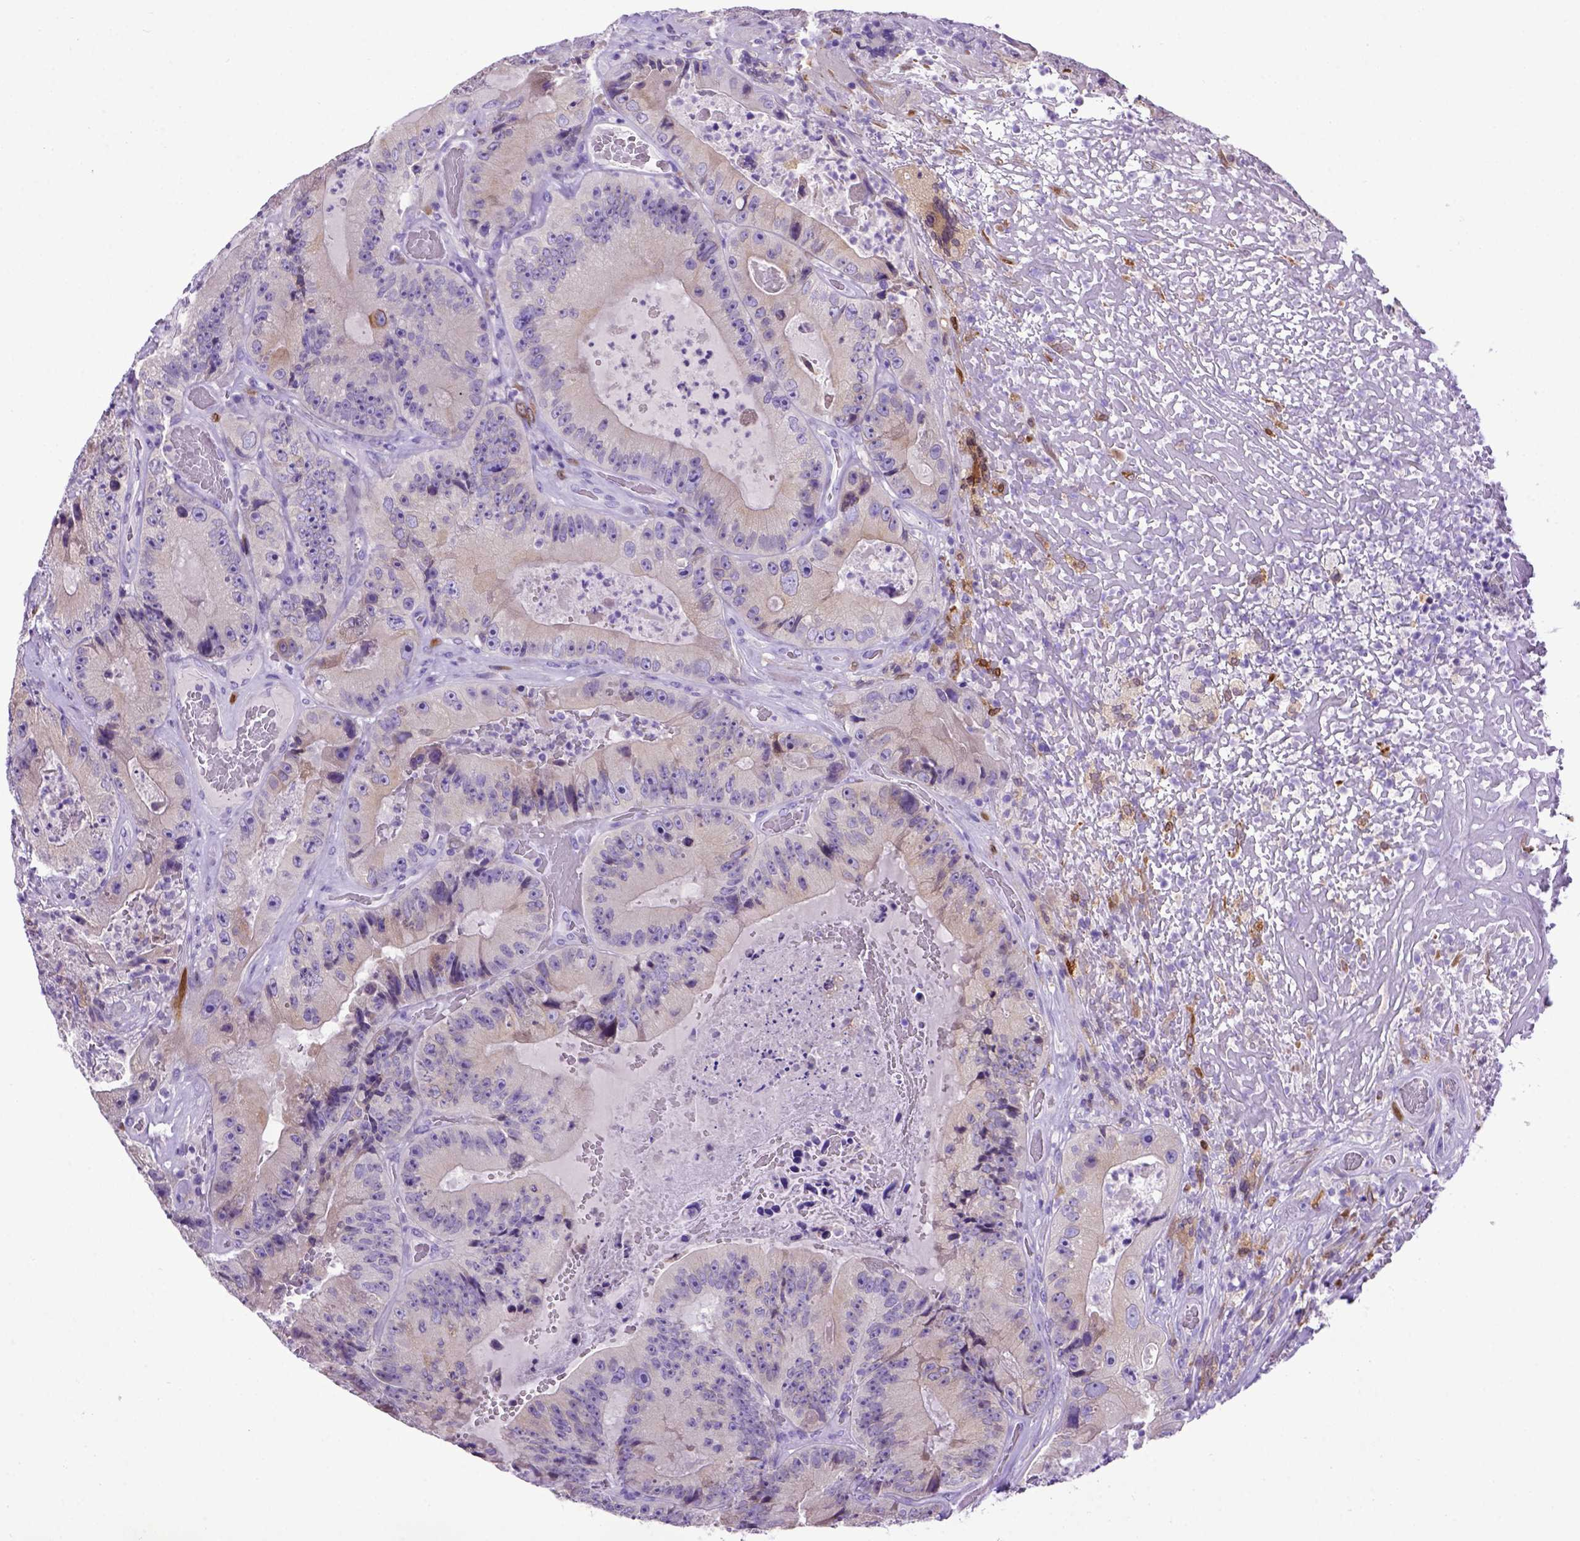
{"staining": {"intensity": "negative", "quantity": "none", "location": "none"}, "tissue": "colorectal cancer", "cell_type": "Tumor cells", "image_type": "cancer", "snomed": [{"axis": "morphology", "description": "Adenocarcinoma, NOS"}, {"axis": "topography", "description": "Colon"}], "caption": "This micrograph is of adenocarcinoma (colorectal) stained with immunohistochemistry to label a protein in brown with the nuclei are counter-stained blue. There is no expression in tumor cells.", "gene": "PTGES", "patient": {"sex": "female", "age": 86}}